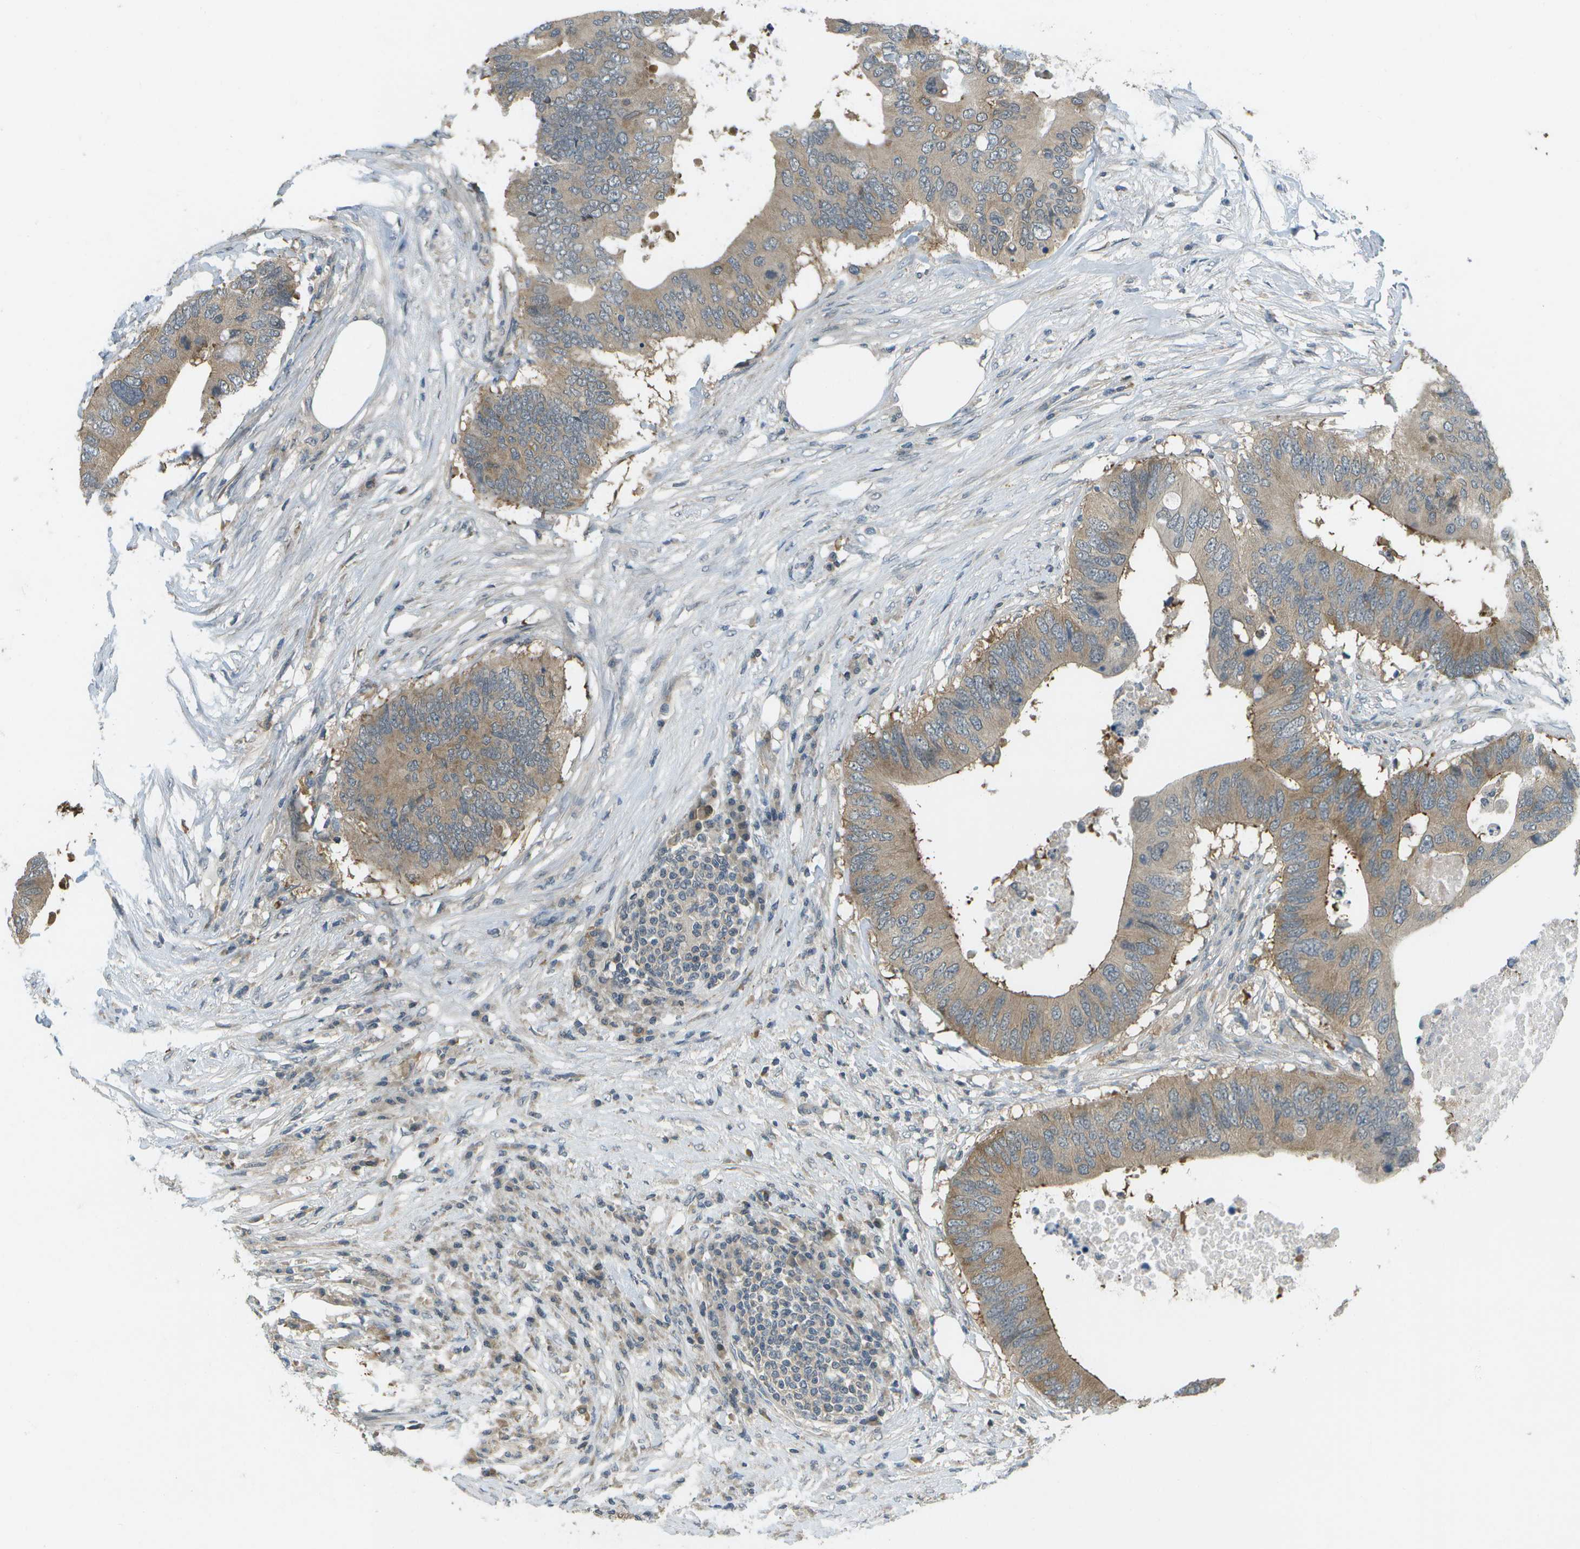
{"staining": {"intensity": "moderate", "quantity": ">75%", "location": "cytoplasmic/membranous"}, "tissue": "colorectal cancer", "cell_type": "Tumor cells", "image_type": "cancer", "snomed": [{"axis": "morphology", "description": "Adenocarcinoma, NOS"}, {"axis": "topography", "description": "Colon"}], "caption": "About >75% of tumor cells in human colorectal cancer demonstrate moderate cytoplasmic/membranous protein staining as visualized by brown immunohistochemical staining.", "gene": "WNK2", "patient": {"sex": "male", "age": 71}}